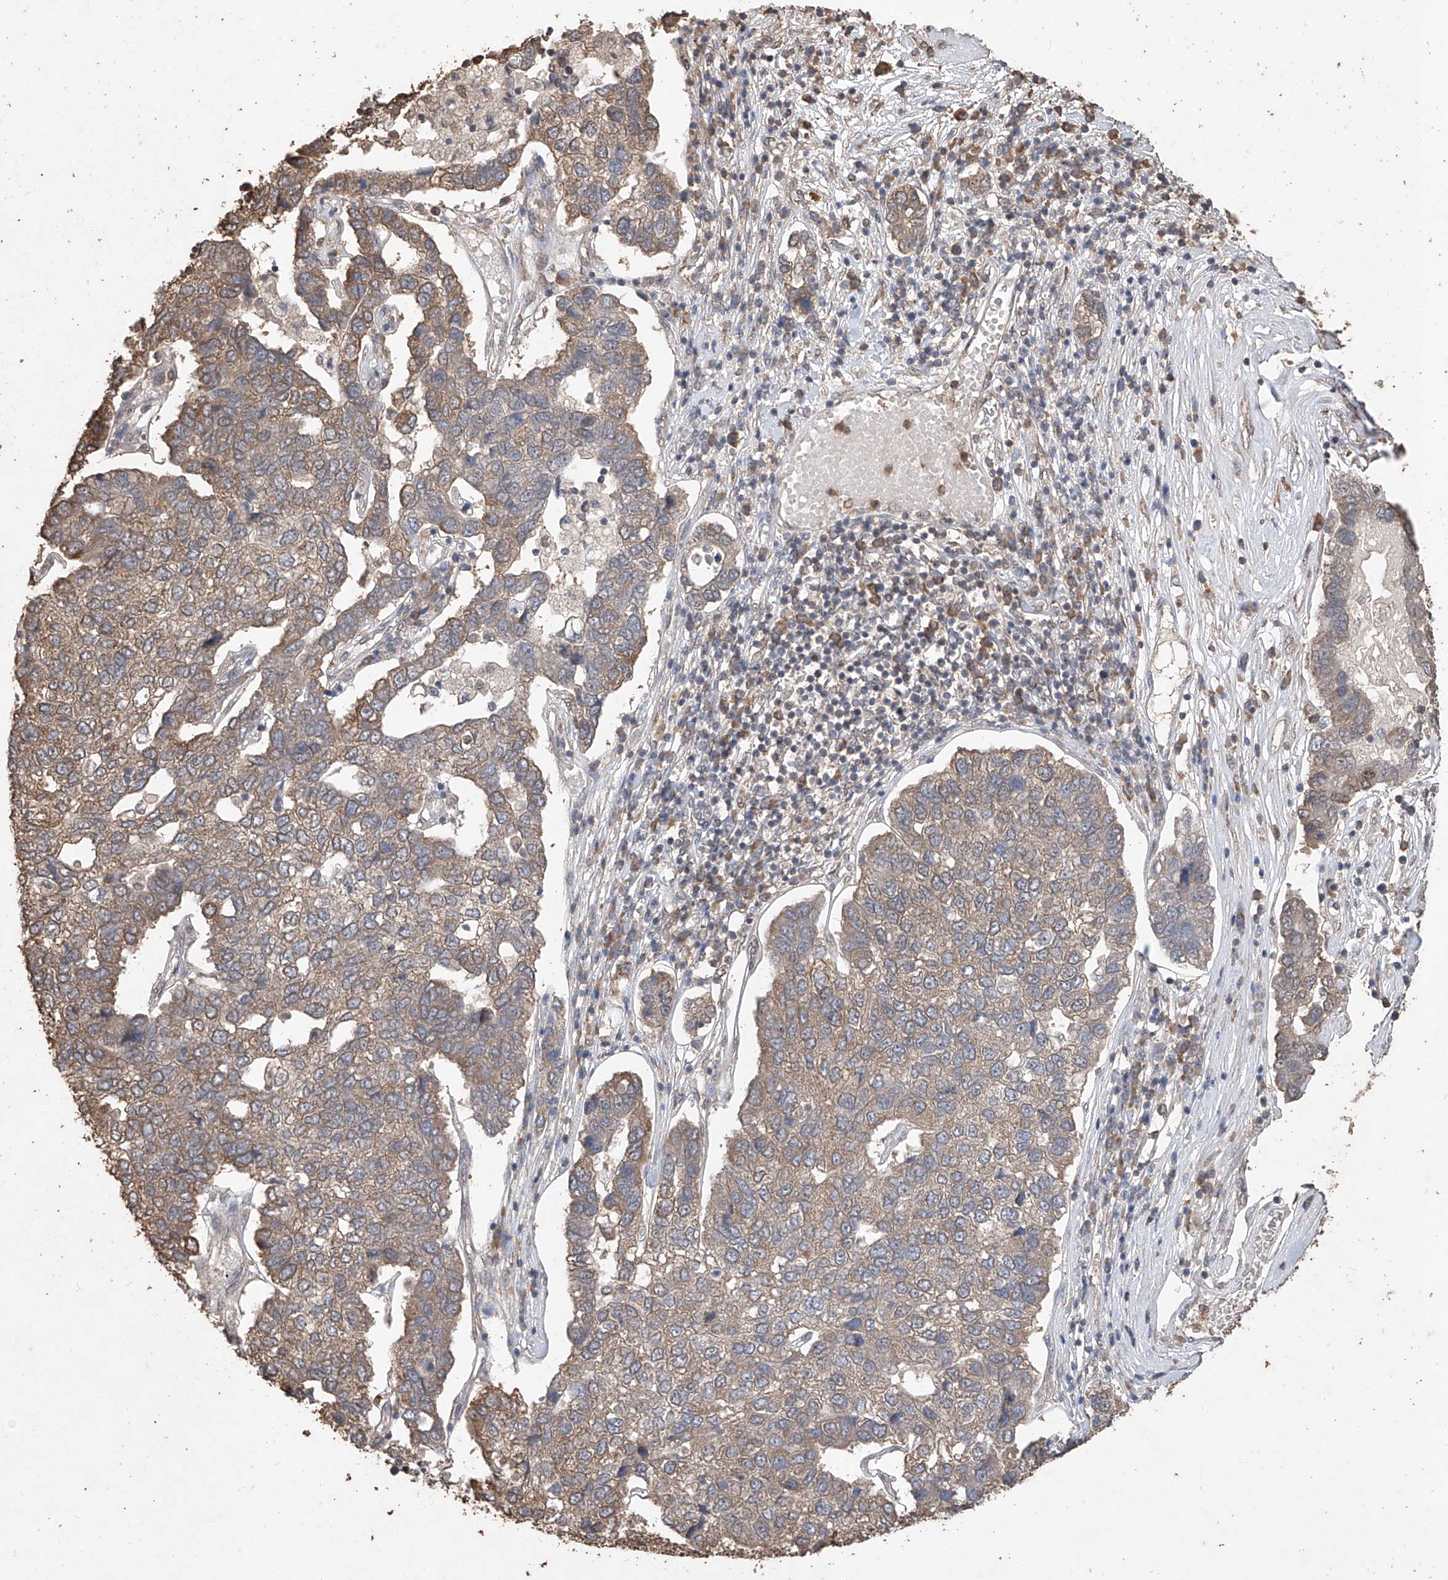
{"staining": {"intensity": "moderate", "quantity": ">75%", "location": "cytoplasmic/membranous"}, "tissue": "pancreatic cancer", "cell_type": "Tumor cells", "image_type": "cancer", "snomed": [{"axis": "morphology", "description": "Adenocarcinoma, NOS"}, {"axis": "topography", "description": "Pancreas"}], "caption": "Immunohistochemical staining of human adenocarcinoma (pancreatic) displays moderate cytoplasmic/membranous protein expression in about >75% of tumor cells. Nuclei are stained in blue.", "gene": "ELOVL1", "patient": {"sex": "female", "age": 61}}